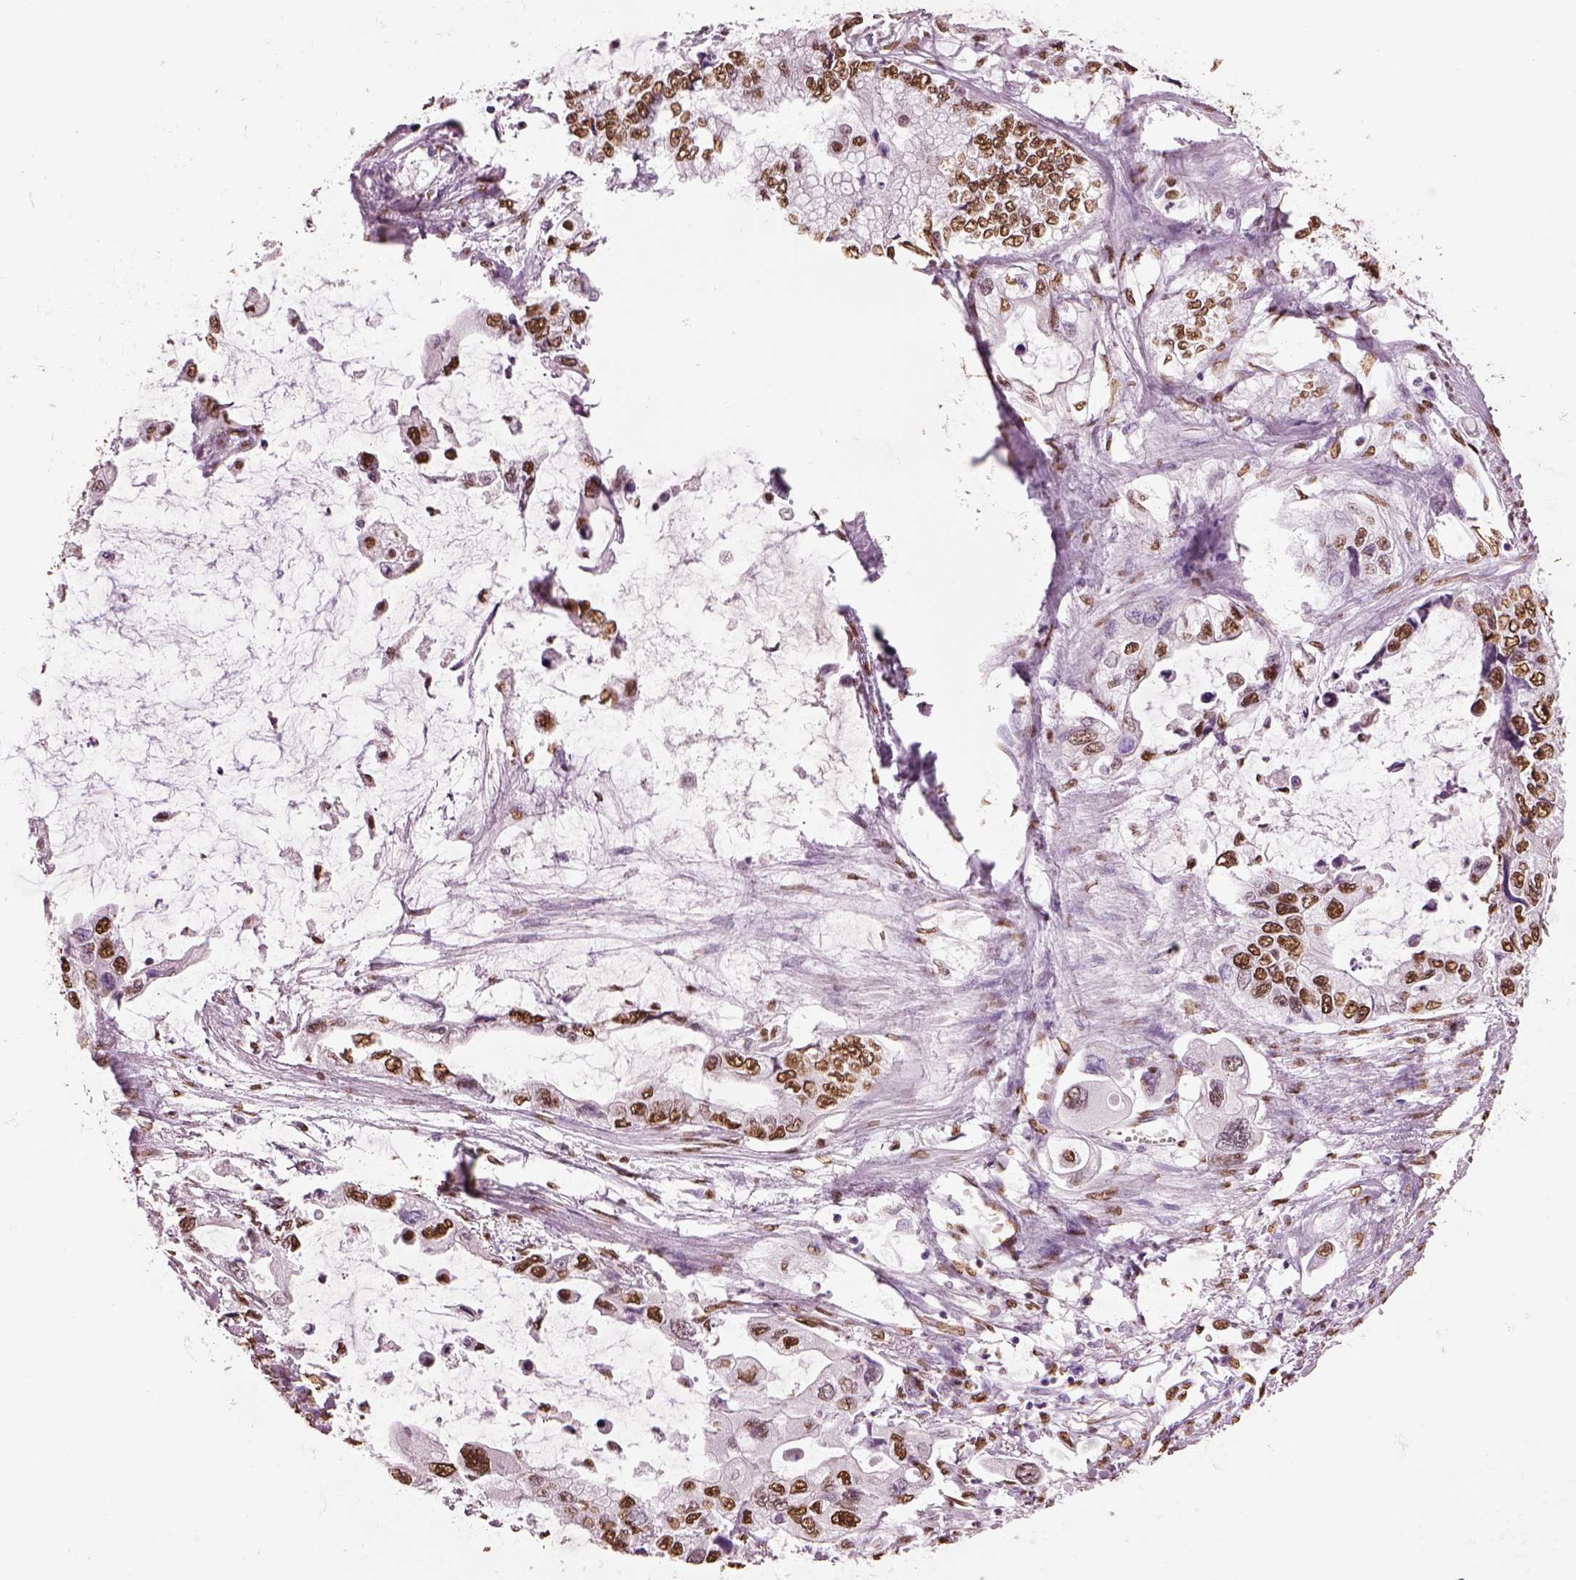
{"staining": {"intensity": "moderate", "quantity": ">75%", "location": "nuclear"}, "tissue": "stomach cancer", "cell_type": "Tumor cells", "image_type": "cancer", "snomed": [{"axis": "morphology", "description": "Adenocarcinoma, NOS"}, {"axis": "topography", "description": "Pancreas"}, {"axis": "topography", "description": "Stomach, upper"}, {"axis": "topography", "description": "Stomach"}], "caption": "Immunohistochemistry of stomach cancer (adenocarcinoma) shows medium levels of moderate nuclear positivity in approximately >75% of tumor cells. (IHC, brightfield microscopy, high magnification).", "gene": "DDX3X", "patient": {"sex": "male", "age": 77}}